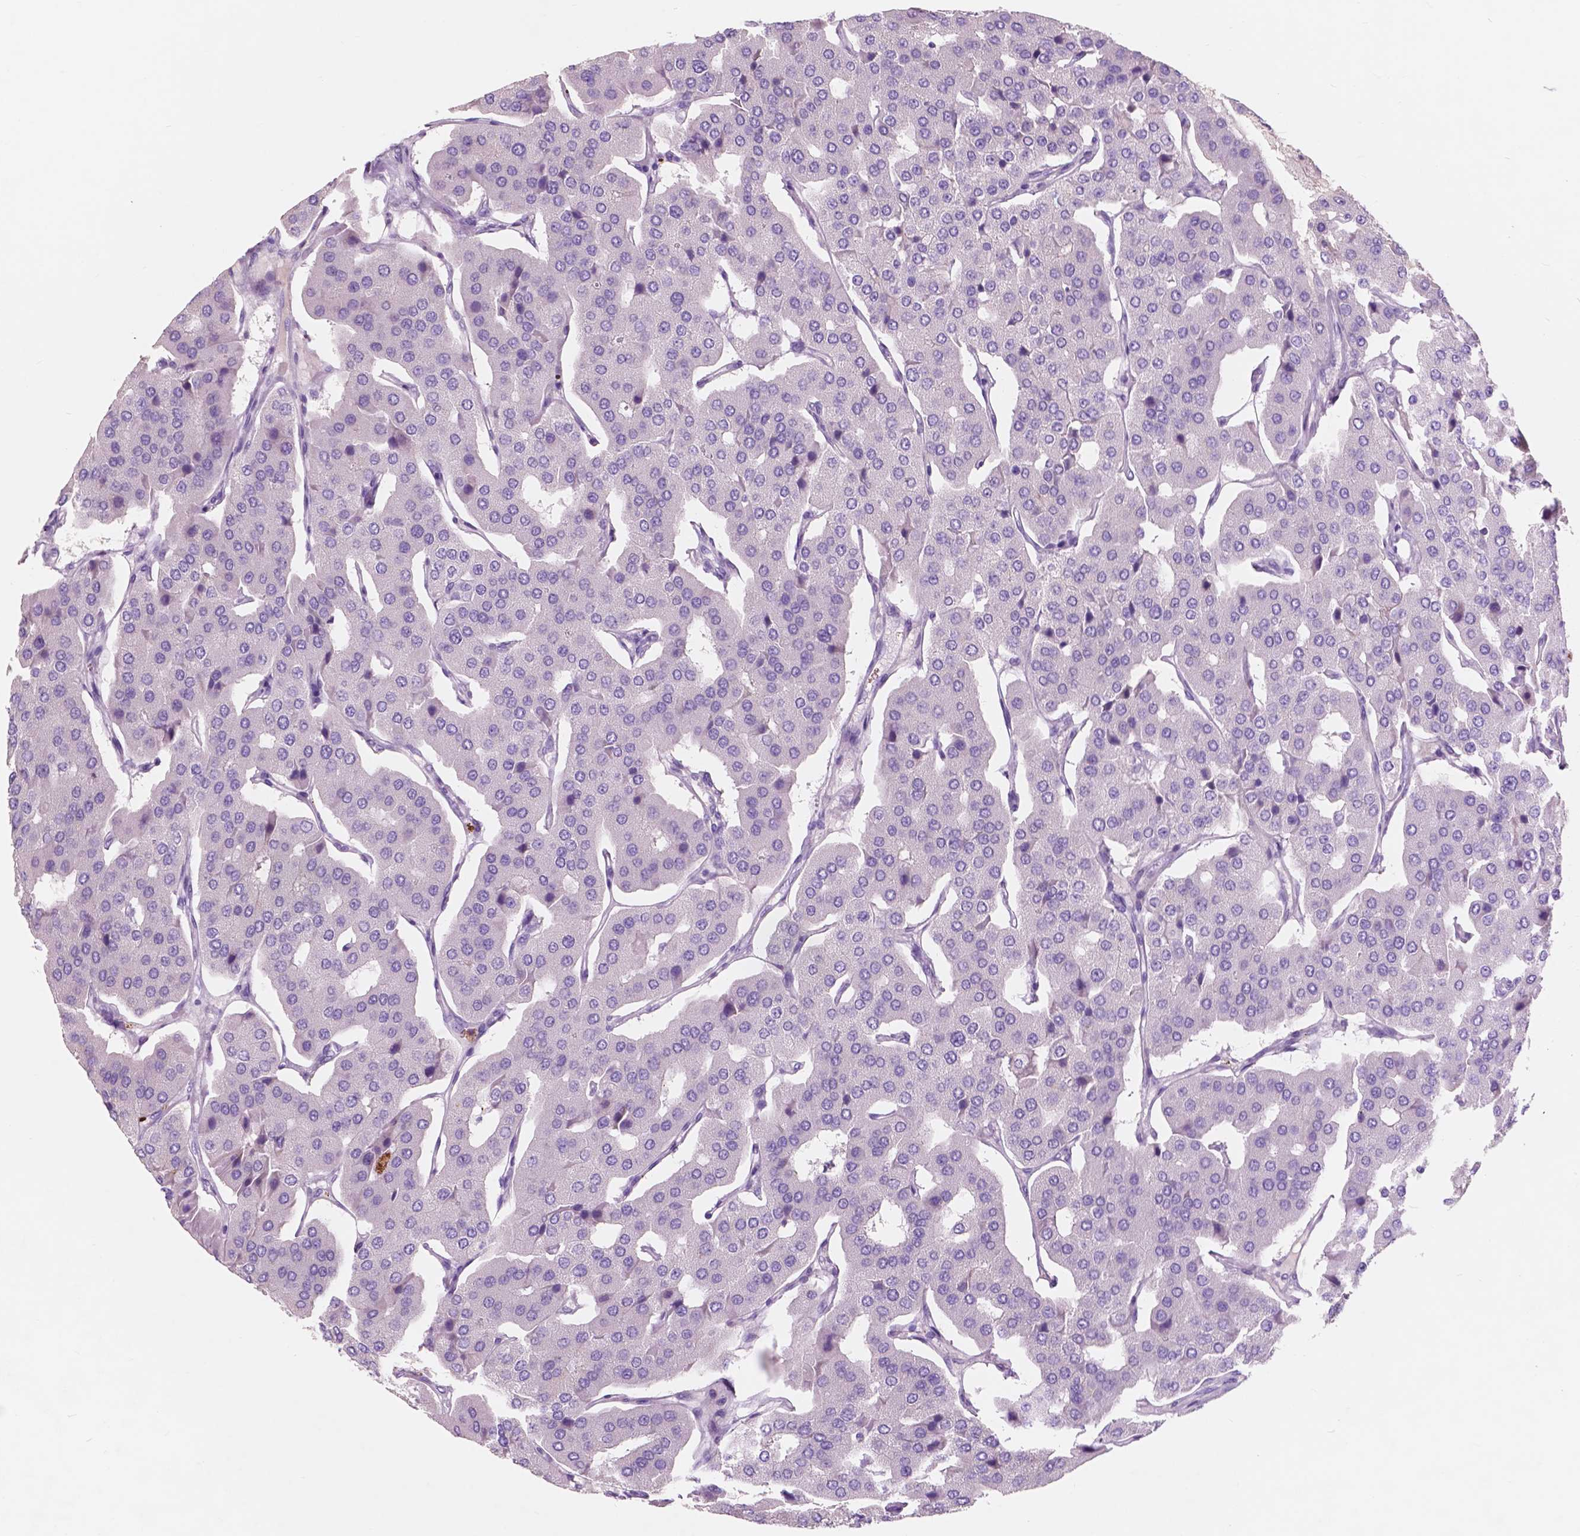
{"staining": {"intensity": "negative", "quantity": "none", "location": "none"}, "tissue": "parathyroid gland", "cell_type": "Glandular cells", "image_type": "normal", "snomed": [{"axis": "morphology", "description": "Normal tissue, NOS"}, {"axis": "morphology", "description": "Adenoma, NOS"}, {"axis": "topography", "description": "Parathyroid gland"}], "caption": "An immunohistochemistry histopathology image of unremarkable parathyroid gland is shown. There is no staining in glandular cells of parathyroid gland.", "gene": "CUZD1", "patient": {"sex": "female", "age": 86}}